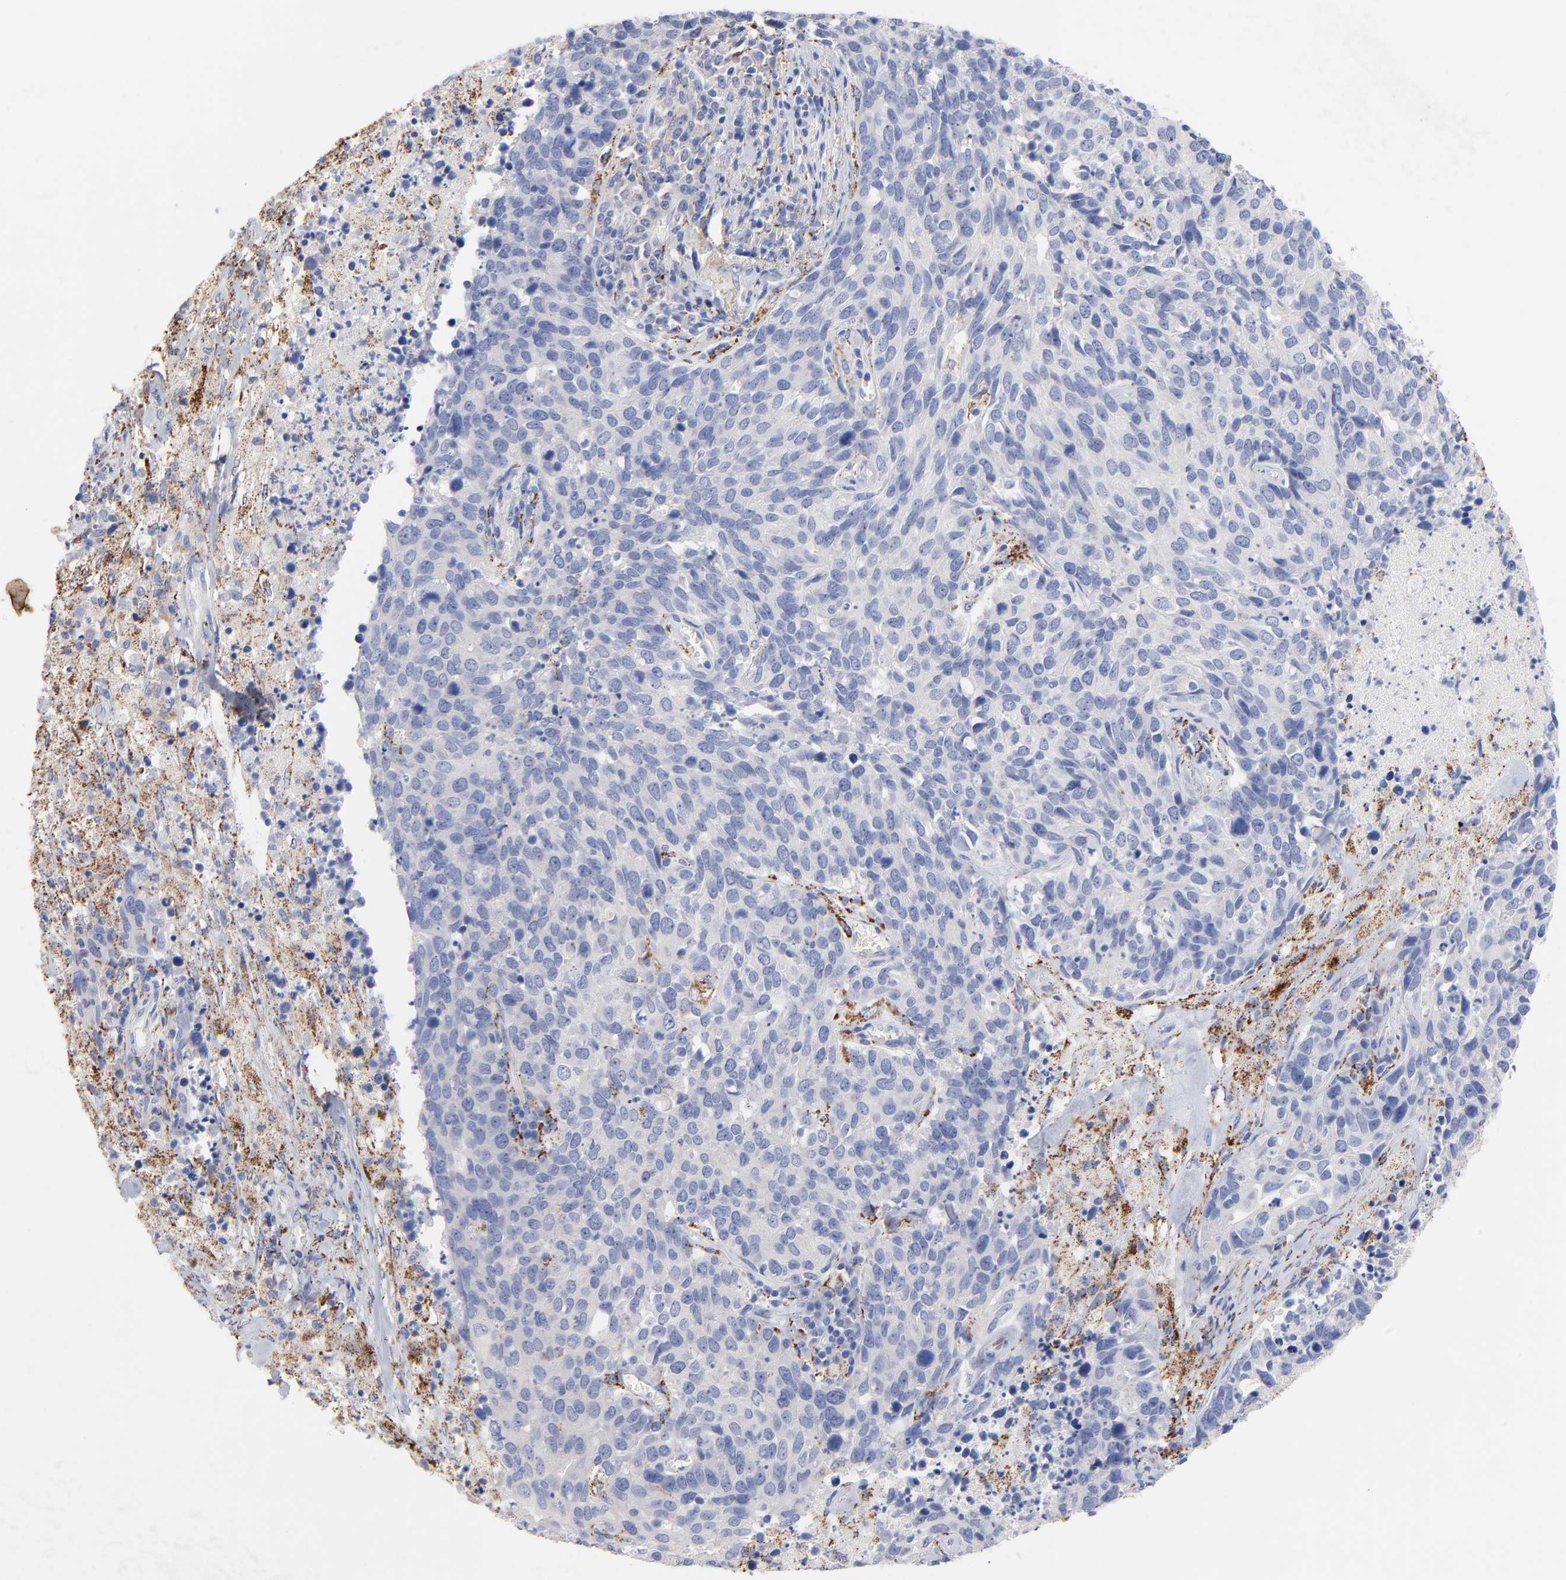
{"staining": {"intensity": "negative", "quantity": "none", "location": "none"}, "tissue": "lung cancer", "cell_type": "Tumor cells", "image_type": "cancer", "snomed": [{"axis": "morphology", "description": "Neoplasm, malignant, NOS"}, {"axis": "topography", "description": "Lung"}], "caption": "IHC of lung malignant neoplasm reveals no positivity in tumor cells.", "gene": "FBXO10", "patient": {"sex": "female", "age": 76}}